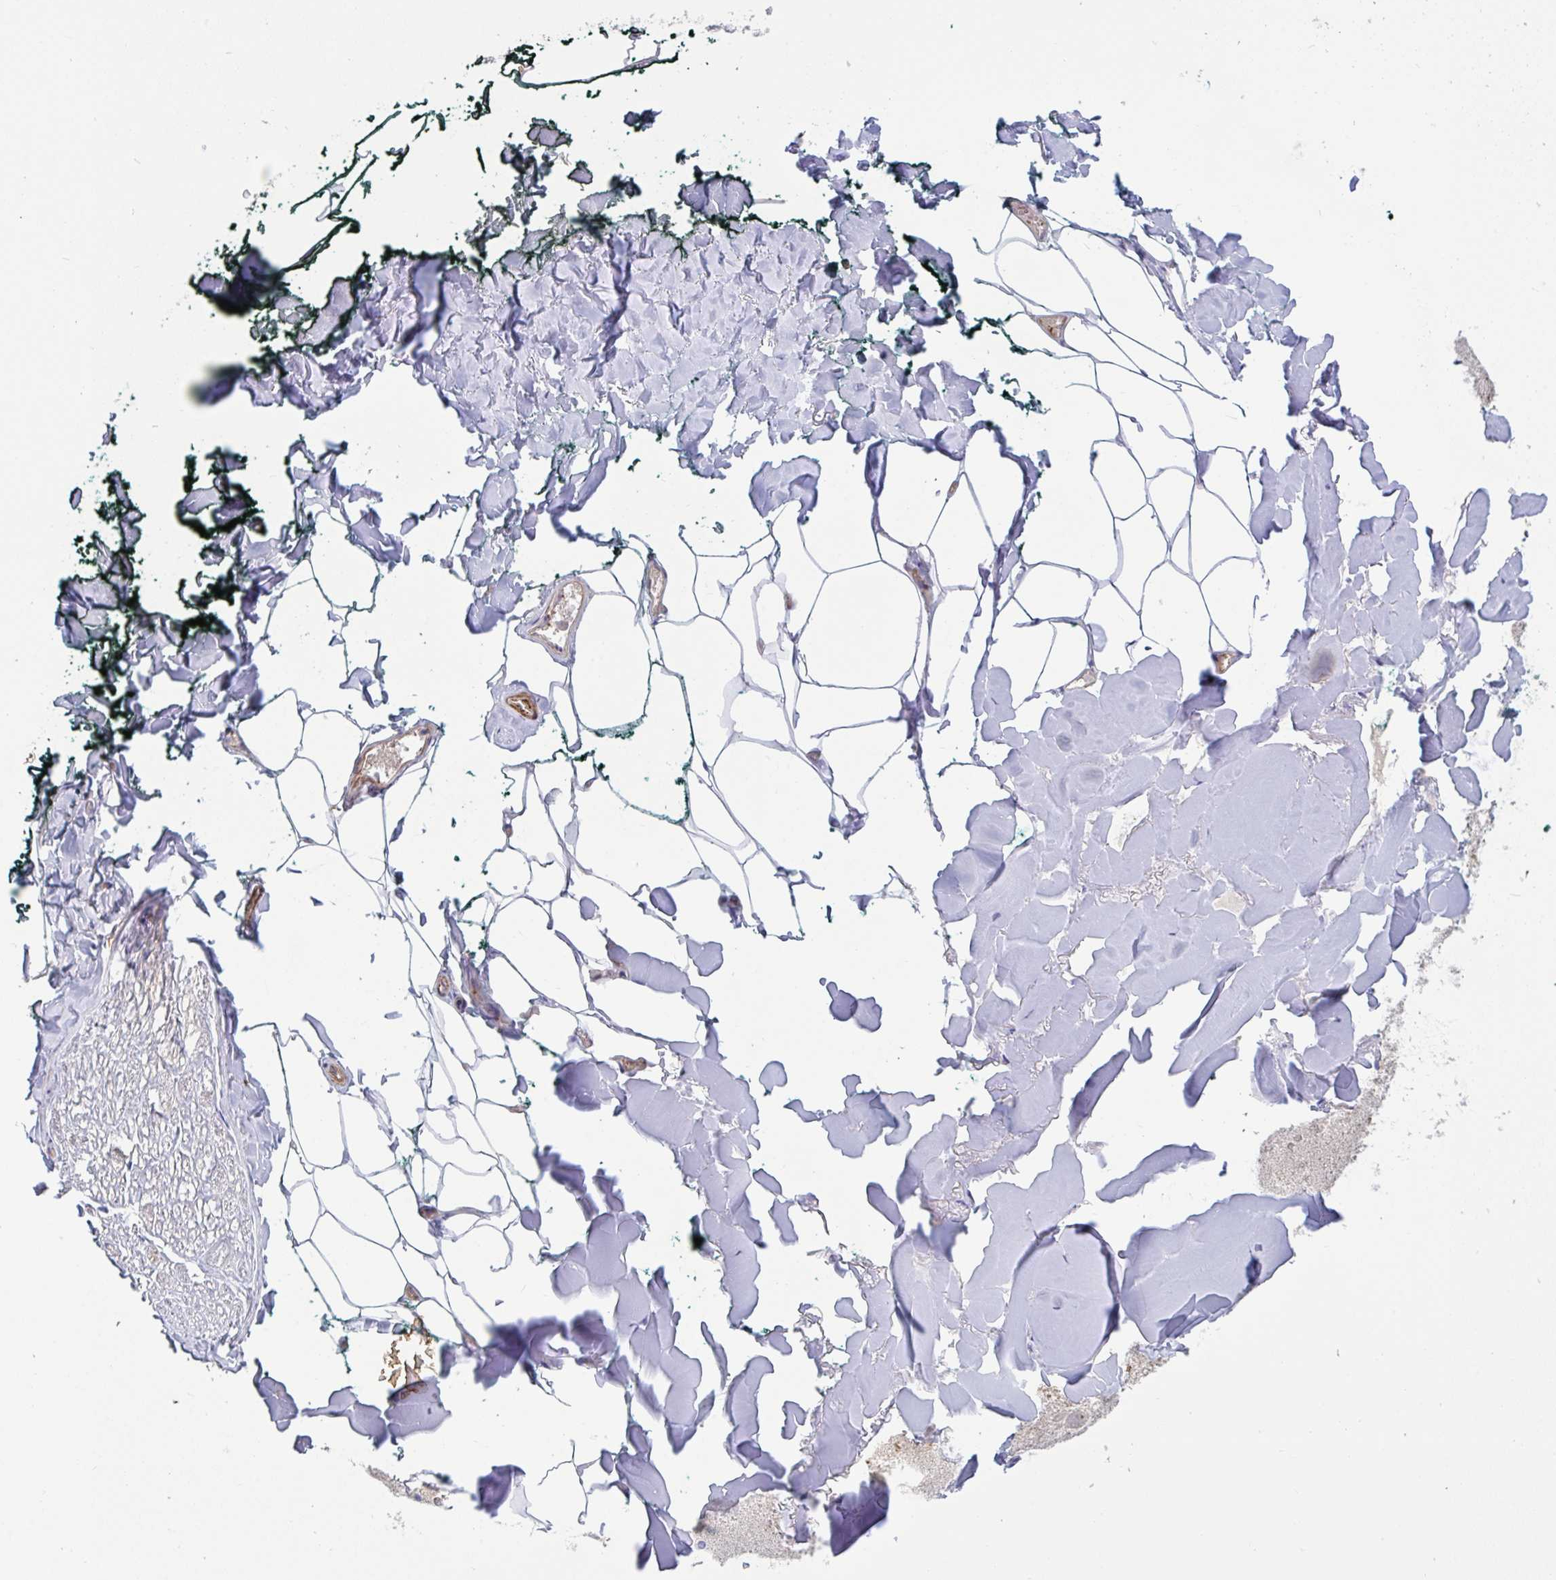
{"staining": {"intensity": "negative", "quantity": "none", "location": "none"}, "tissue": "adipose tissue", "cell_type": "Adipocytes", "image_type": "normal", "snomed": [{"axis": "morphology", "description": "Normal tissue, NOS"}, {"axis": "topography", "description": "Skin"}, {"axis": "topography", "description": "Peripheral nerve tissue"}], "caption": "DAB immunohistochemical staining of unremarkable human adipose tissue demonstrates no significant staining in adipocytes.", "gene": "TANK", "patient": {"sex": "female", "age": 45}}